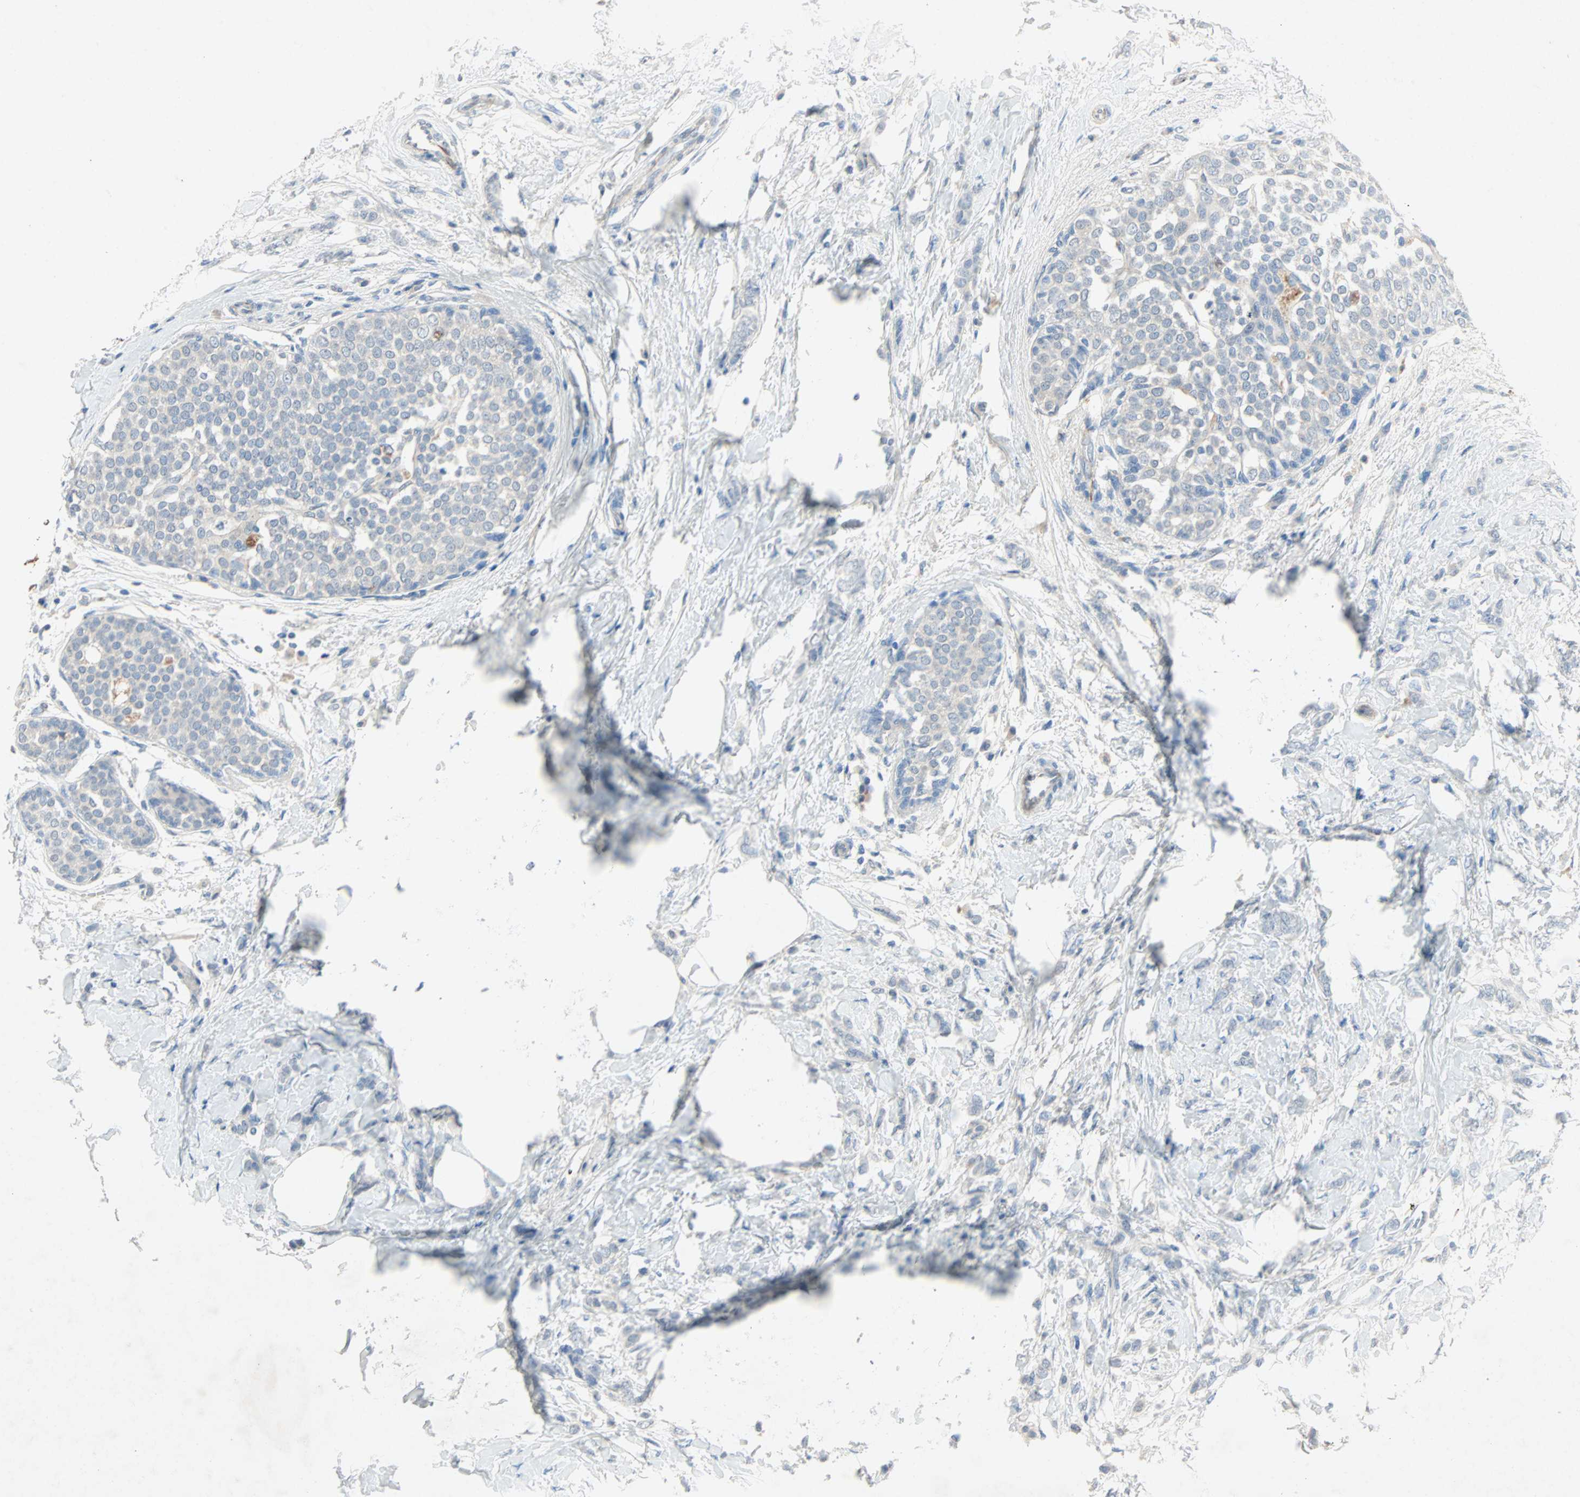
{"staining": {"intensity": "negative", "quantity": "none", "location": "none"}, "tissue": "breast cancer", "cell_type": "Tumor cells", "image_type": "cancer", "snomed": [{"axis": "morphology", "description": "Lobular carcinoma, in situ"}, {"axis": "morphology", "description": "Lobular carcinoma"}, {"axis": "topography", "description": "Breast"}], "caption": "Tumor cells show no significant positivity in breast lobular carcinoma in situ. Nuclei are stained in blue.", "gene": "PCDHB2", "patient": {"sex": "female", "age": 41}}